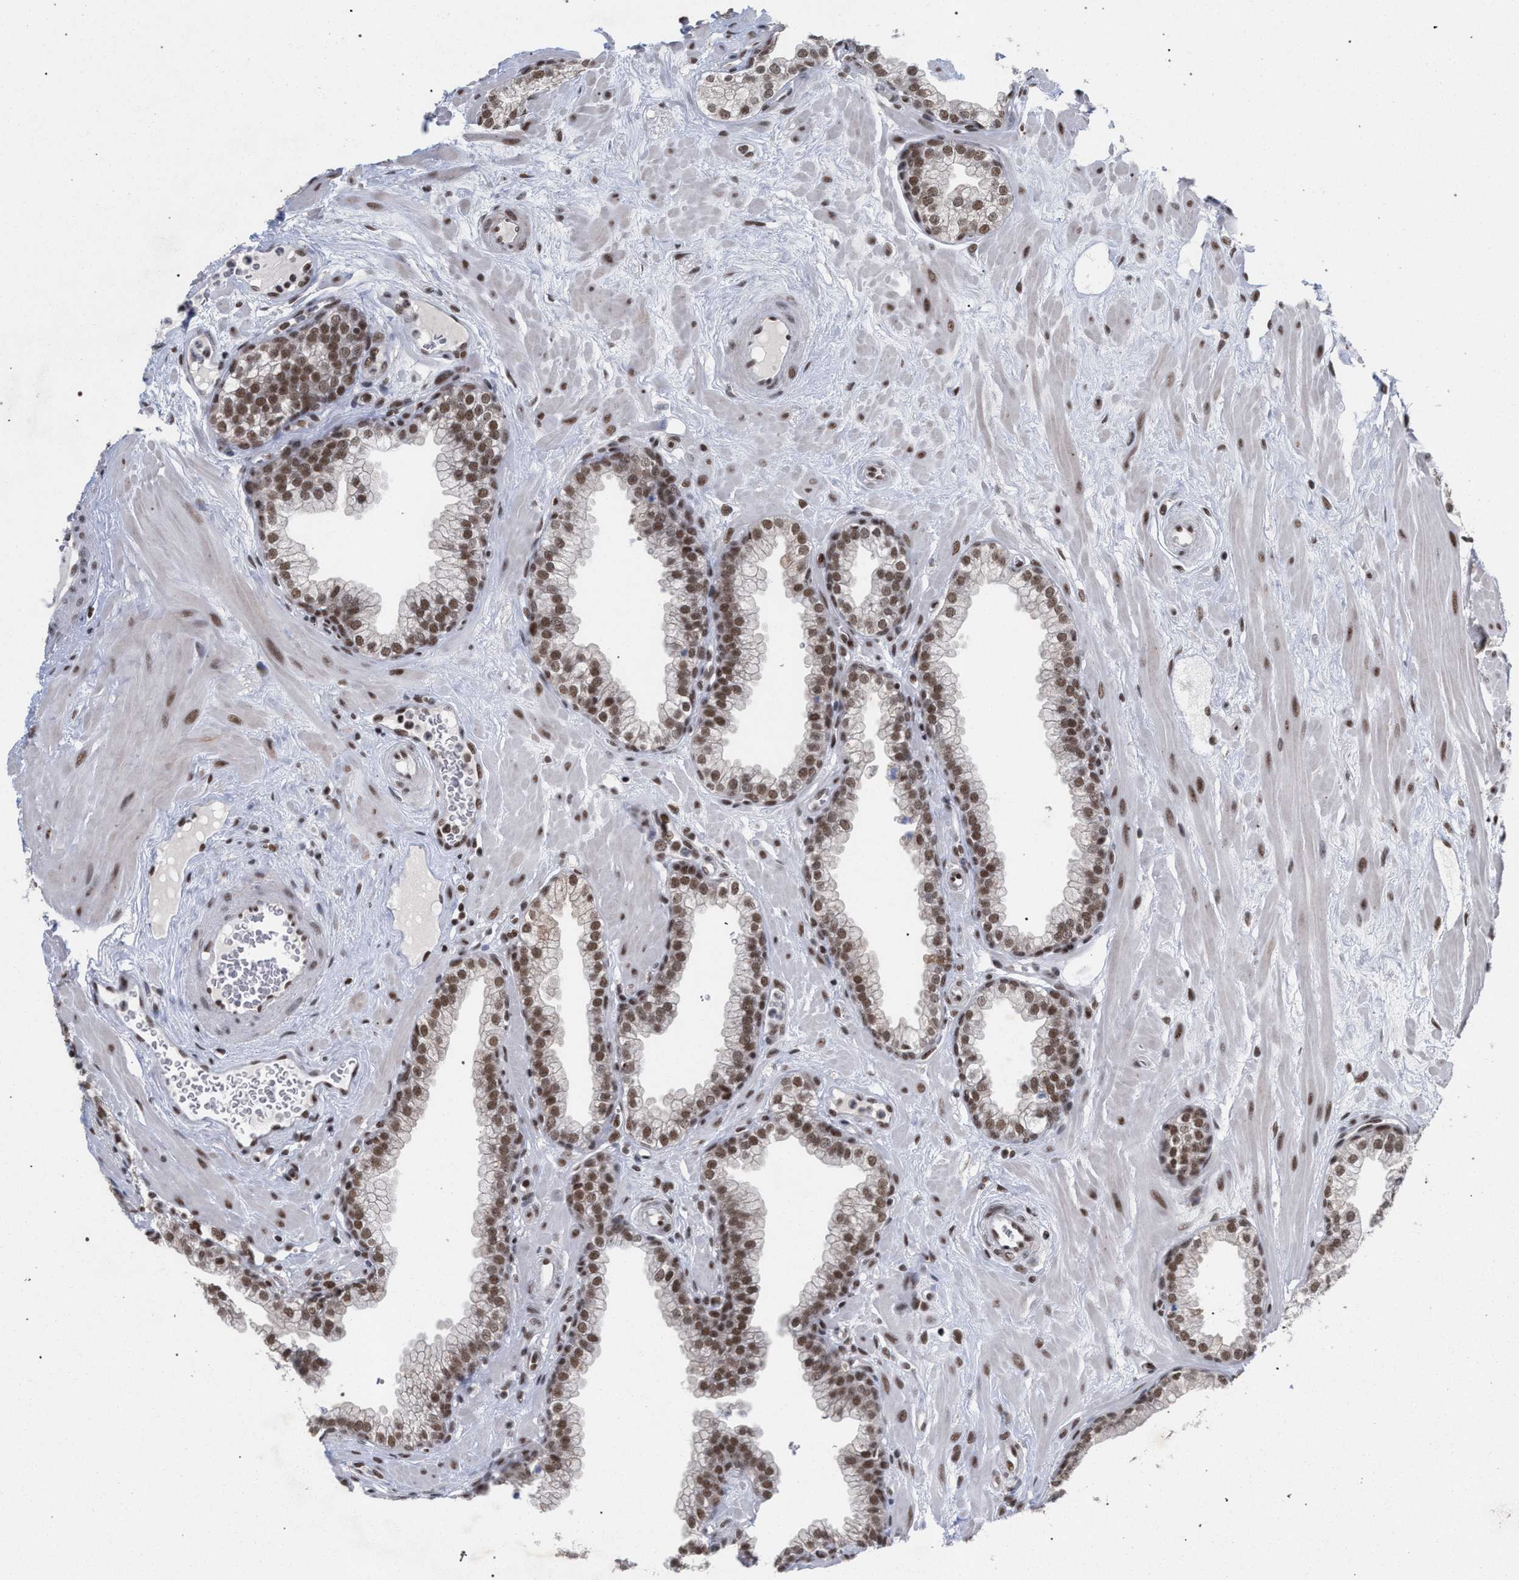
{"staining": {"intensity": "moderate", "quantity": ">75%", "location": "nuclear"}, "tissue": "prostate", "cell_type": "Glandular cells", "image_type": "normal", "snomed": [{"axis": "morphology", "description": "Normal tissue, NOS"}, {"axis": "morphology", "description": "Urothelial carcinoma, Low grade"}, {"axis": "topography", "description": "Urinary bladder"}, {"axis": "topography", "description": "Prostate"}], "caption": "Immunohistochemistry (IHC) histopathology image of normal prostate stained for a protein (brown), which demonstrates medium levels of moderate nuclear positivity in approximately >75% of glandular cells.", "gene": "SCAF4", "patient": {"sex": "male", "age": 60}}